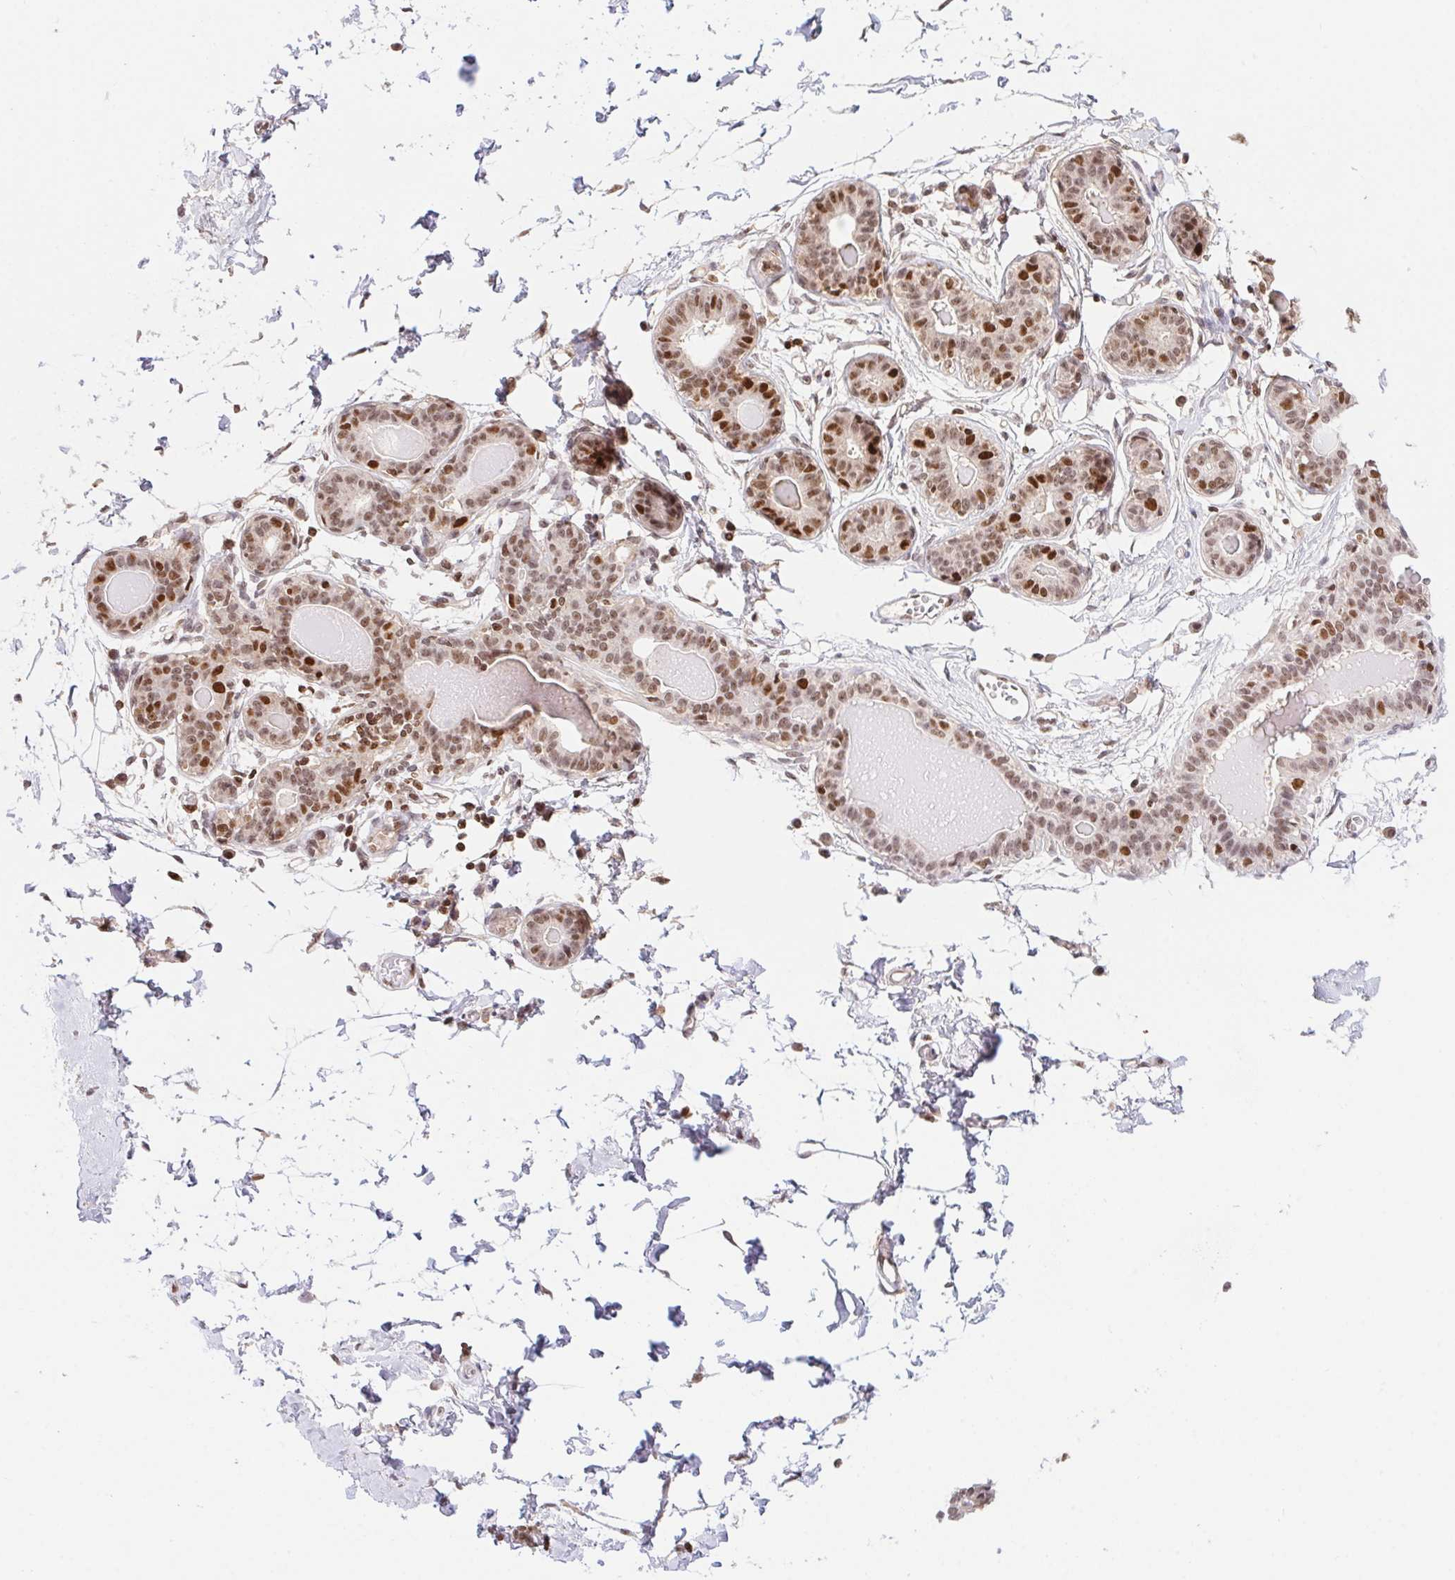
{"staining": {"intensity": "negative", "quantity": "none", "location": "none"}, "tissue": "breast", "cell_type": "Adipocytes", "image_type": "normal", "snomed": [{"axis": "morphology", "description": "Normal tissue, NOS"}, {"axis": "topography", "description": "Breast"}], "caption": "This photomicrograph is of unremarkable breast stained with immunohistochemistry (IHC) to label a protein in brown with the nuclei are counter-stained blue. There is no positivity in adipocytes.", "gene": "POLD3", "patient": {"sex": "female", "age": 45}}